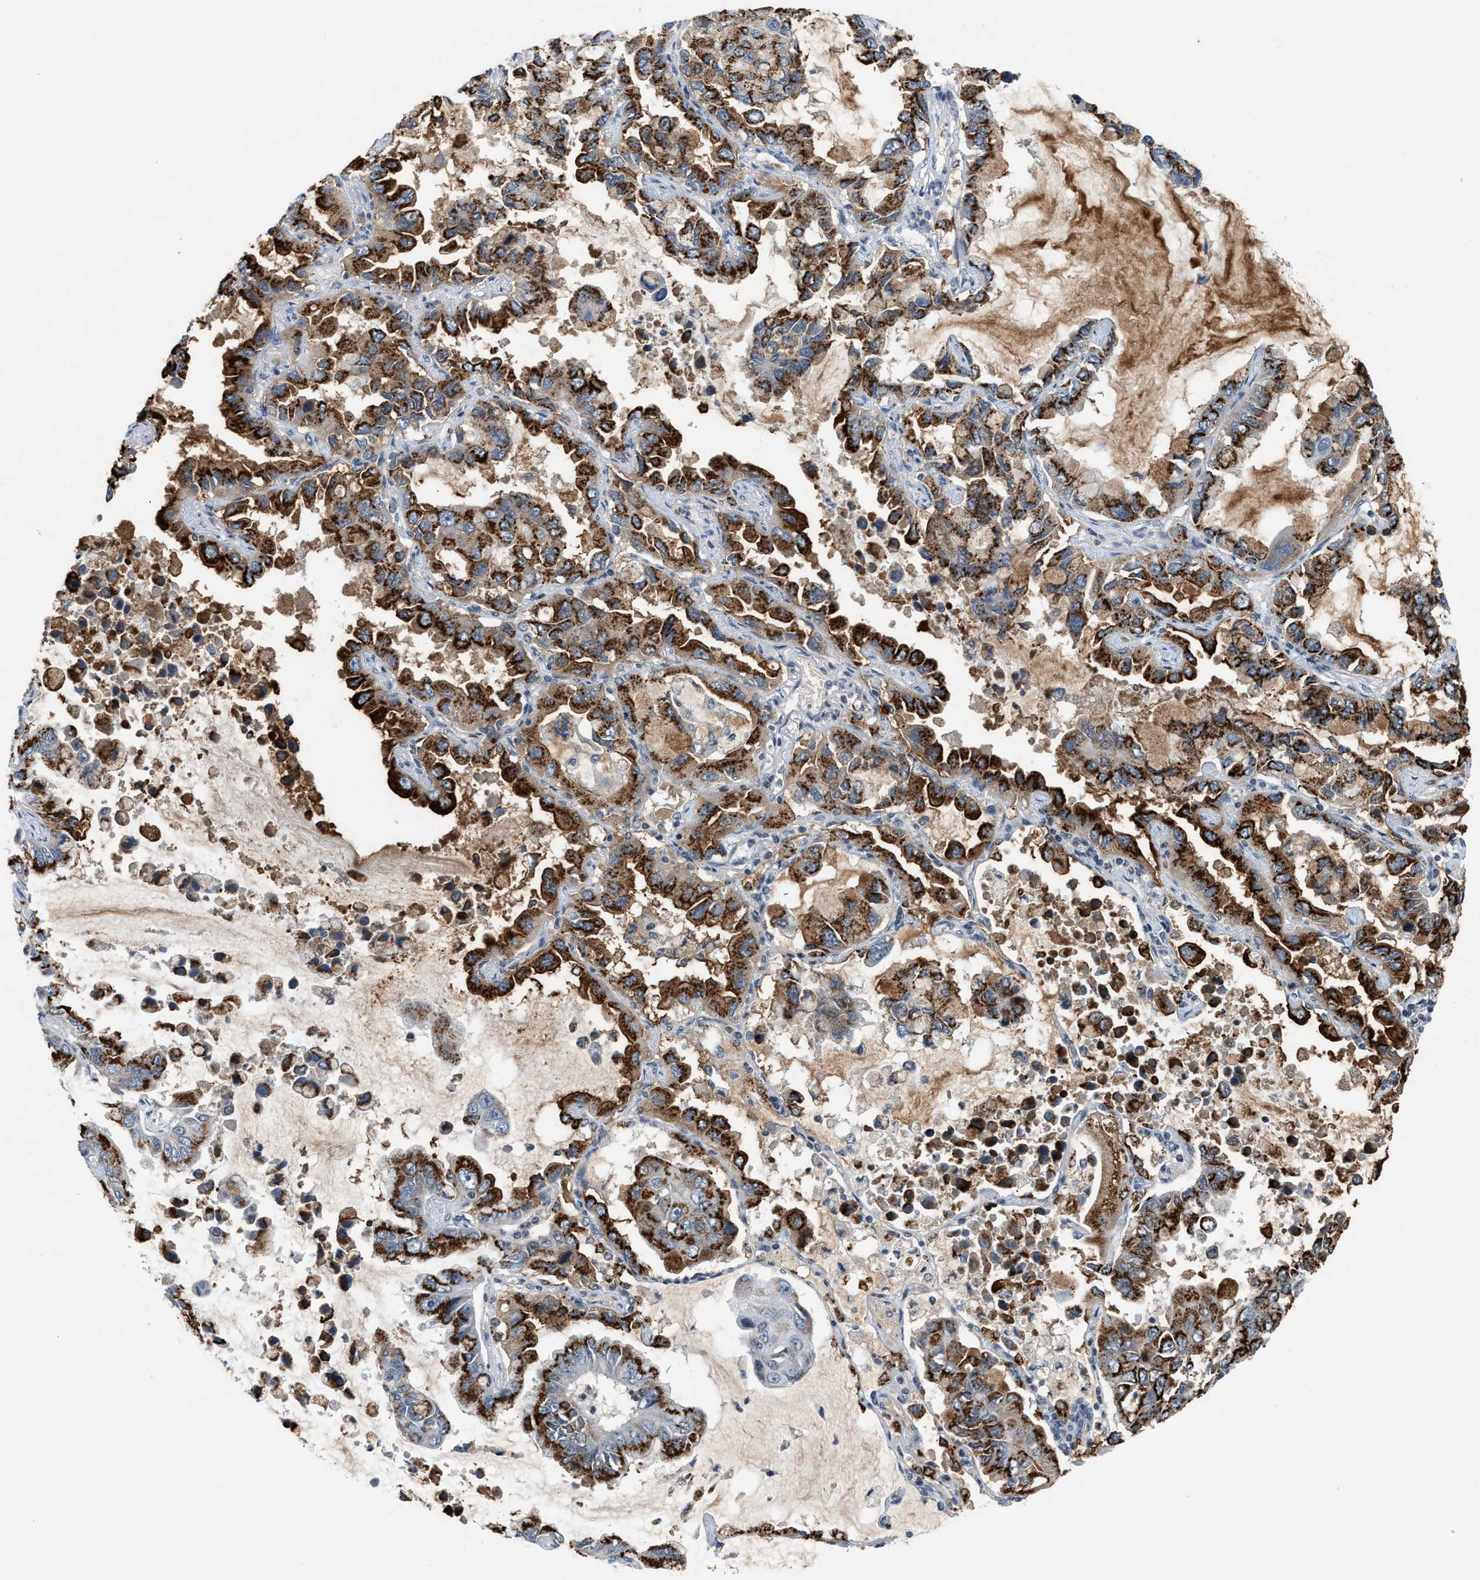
{"staining": {"intensity": "strong", "quantity": ">75%", "location": "cytoplasmic/membranous"}, "tissue": "lung cancer", "cell_type": "Tumor cells", "image_type": "cancer", "snomed": [{"axis": "morphology", "description": "Adenocarcinoma, NOS"}, {"axis": "topography", "description": "Lung"}], "caption": "A brown stain highlights strong cytoplasmic/membranous staining of a protein in human lung cancer tumor cells.", "gene": "SLC5A5", "patient": {"sex": "male", "age": 64}}